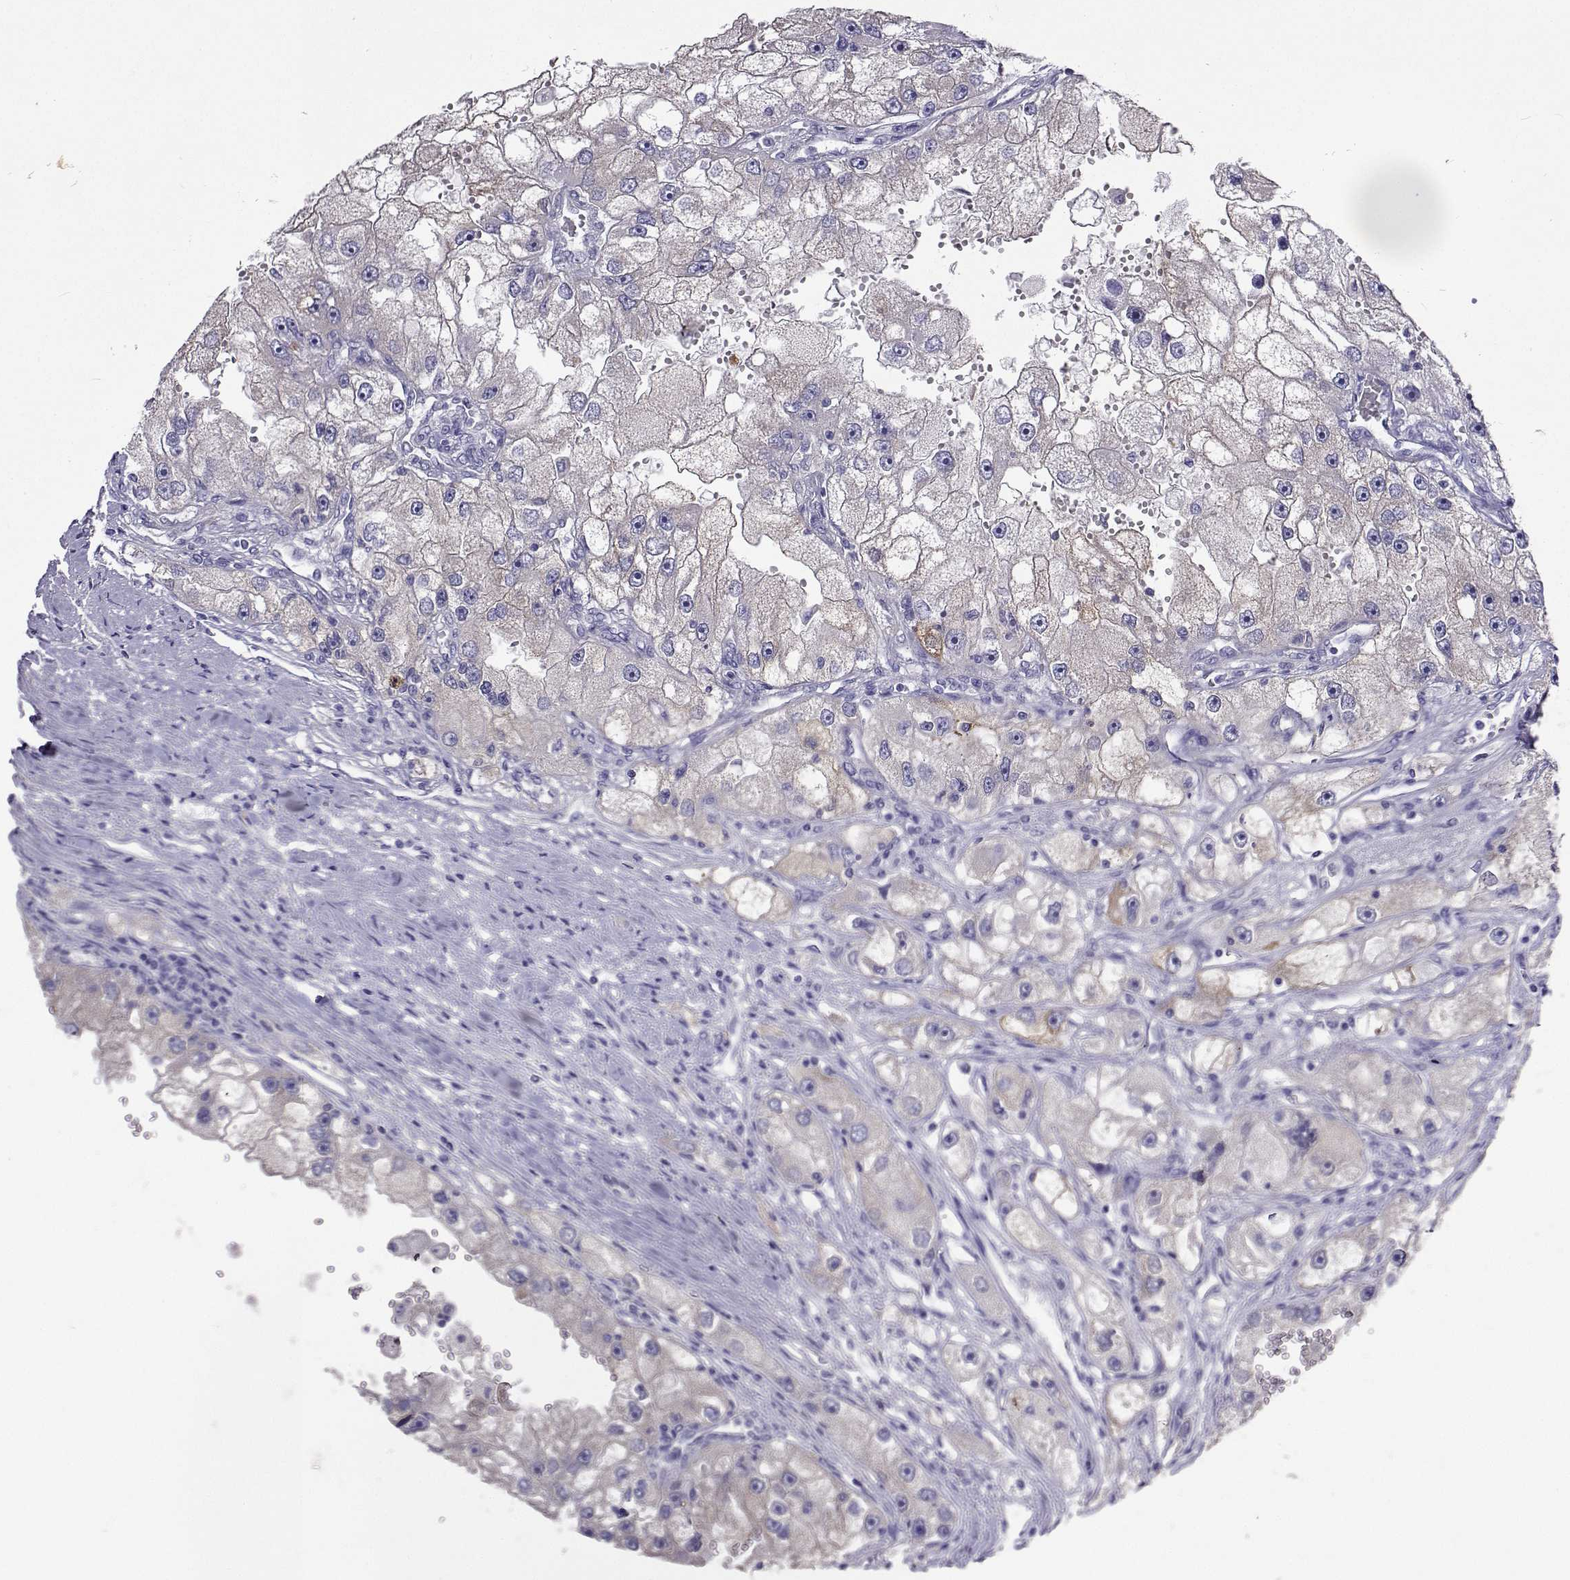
{"staining": {"intensity": "weak", "quantity": "<25%", "location": "cytoplasmic/membranous"}, "tissue": "renal cancer", "cell_type": "Tumor cells", "image_type": "cancer", "snomed": [{"axis": "morphology", "description": "Adenocarcinoma, NOS"}, {"axis": "topography", "description": "Kidney"}], "caption": "Immunohistochemistry (IHC) histopathology image of neoplastic tissue: human renal cancer stained with DAB (3,3'-diaminobenzidine) exhibits no significant protein staining in tumor cells.", "gene": "LHFPL7", "patient": {"sex": "male", "age": 63}}